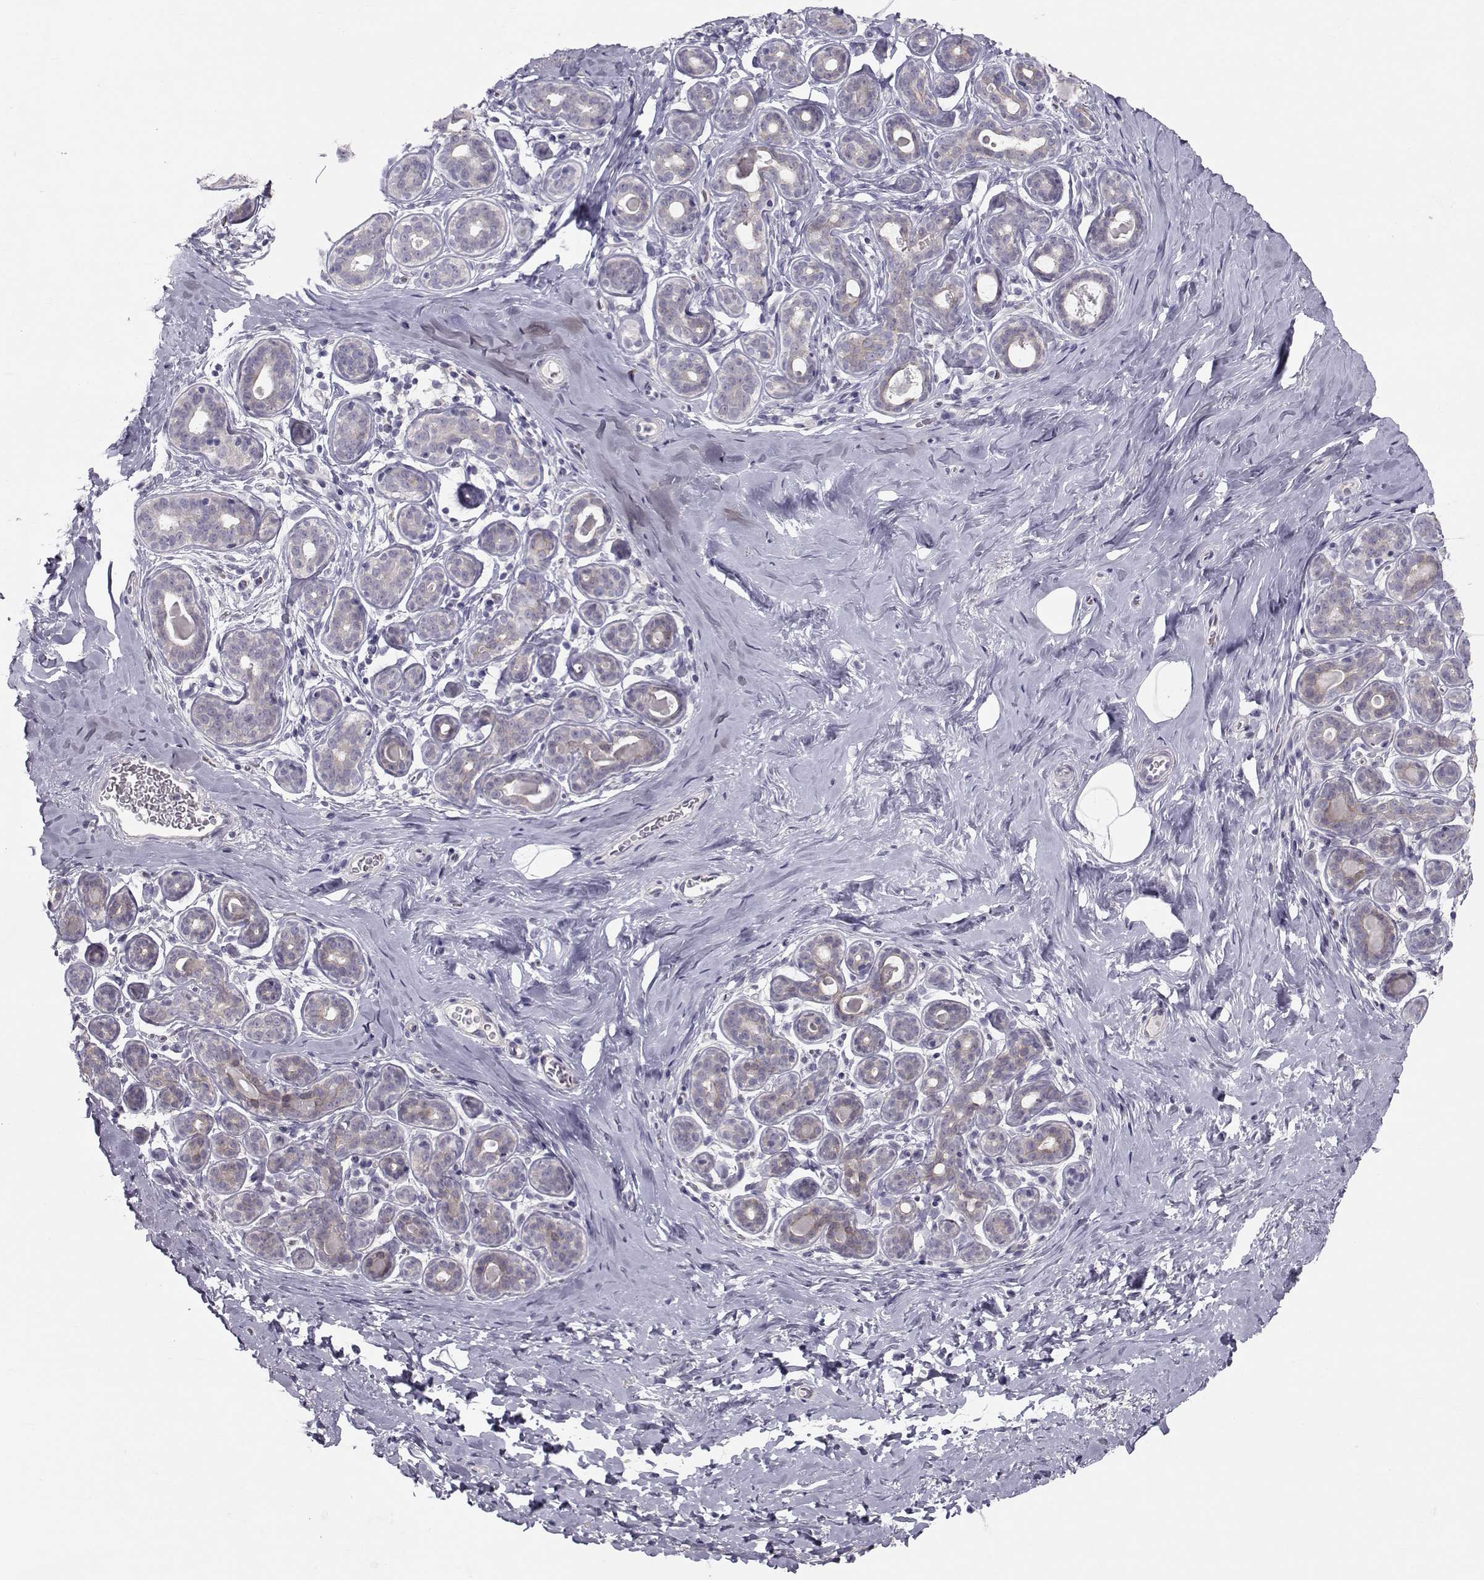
{"staining": {"intensity": "negative", "quantity": "none", "location": "none"}, "tissue": "breast", "cell_type": "Adipocytes", "image_type": "normal", "snomed": [{"axis": "morphology", "description": "Normal tissue, NOS"}, {"axis": "topography", "description": "Skin"}, {"axis": "topography", "description": "Breast"}], "caption": "Immunohistochemistry (IHC) histopathology image of unremarkable human breast stained for a protein (brown), which reveals no staining in adipocytes. (DAB (3,3'-diaminobenzidine) immunohistochemistry visualized using brightfield microscopy, high magnification).", "gene": "GARIN3", "patient": {"sex": "female", "age": 43}}